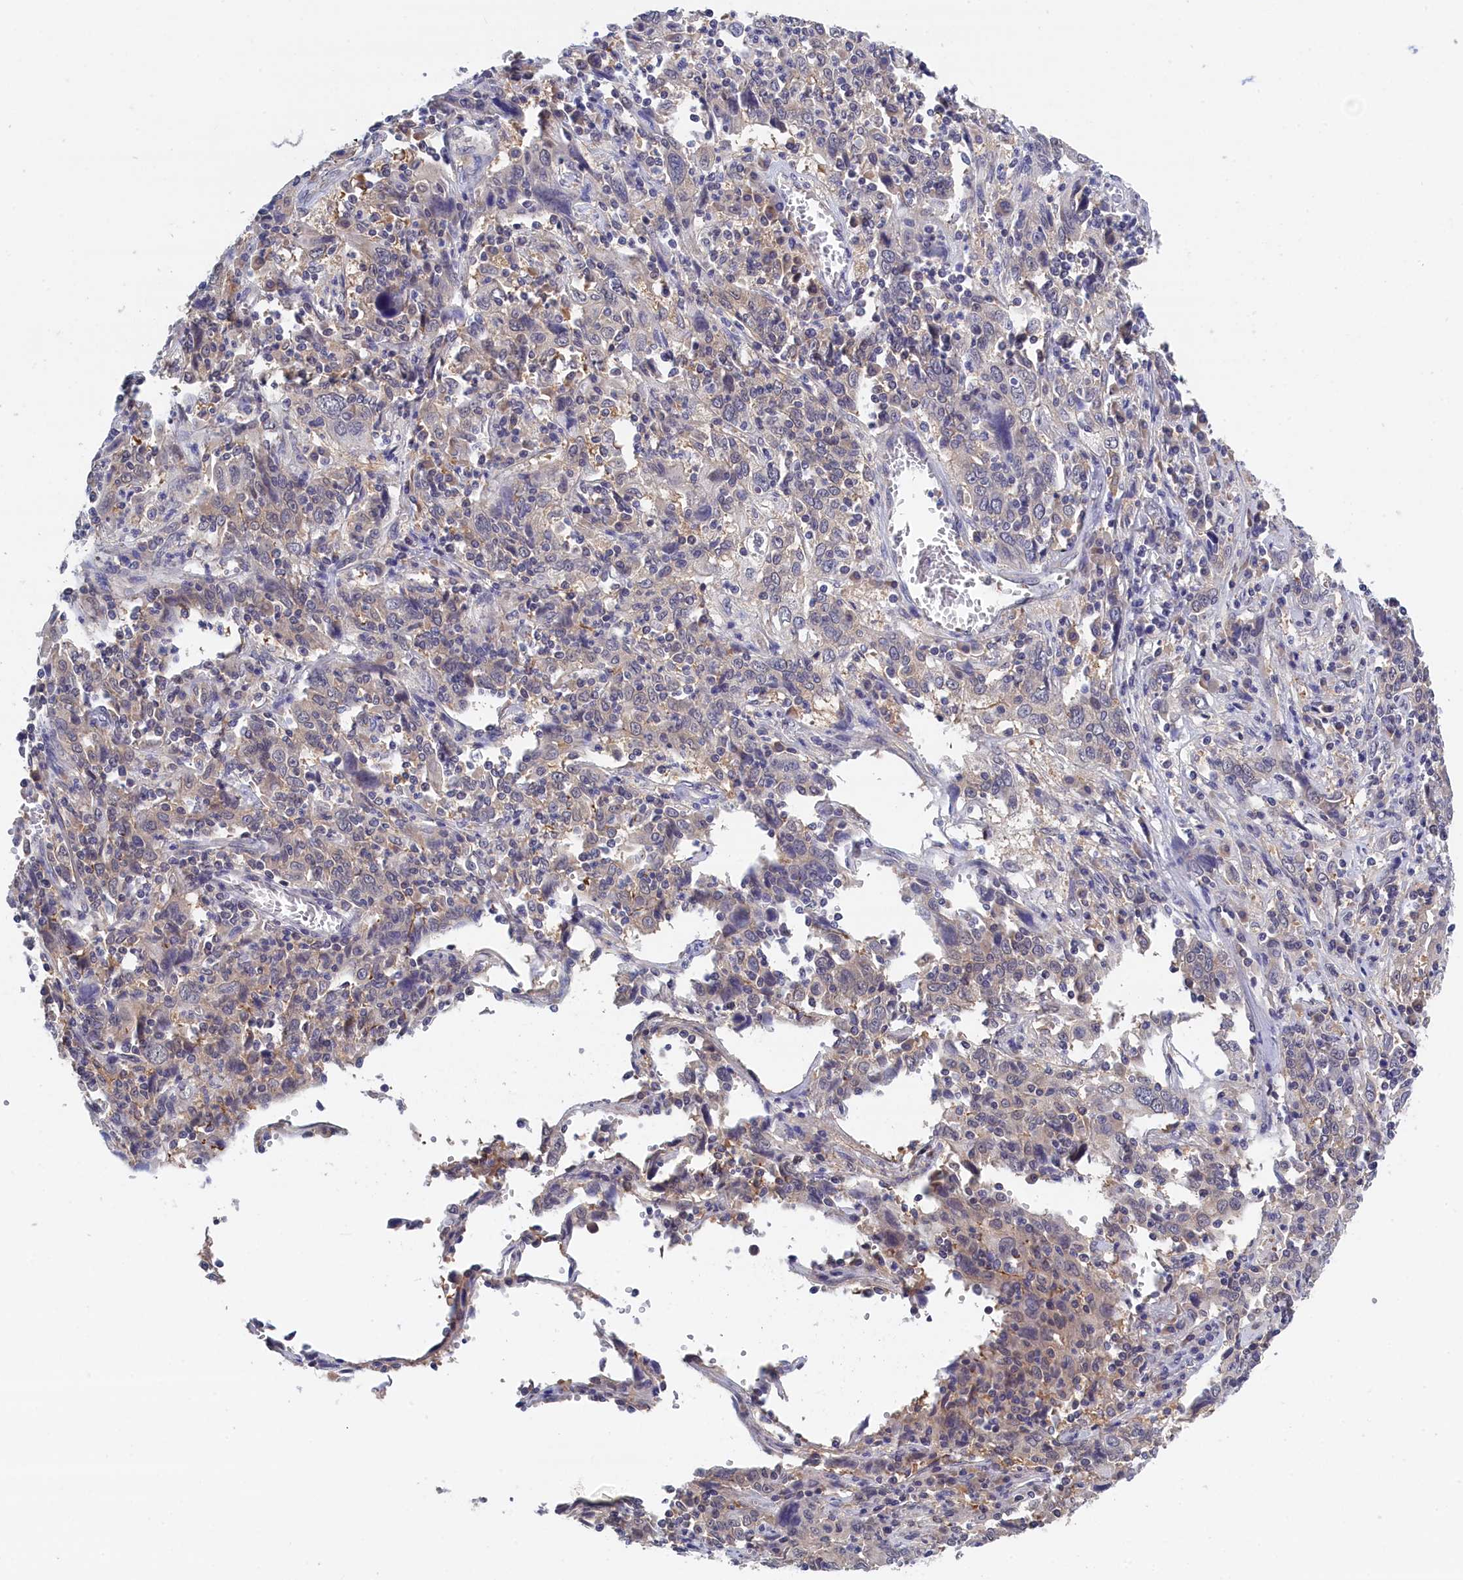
{"staining": {"intensity": "negative", "quantity": "none", "location": "none"}, "tissue": "cervical cancer", "cell_type": "Tumor cells", "image_type": "cancer", "snomed": [{"axis": "morphology", "description": "Squamous cell carcinoma, NOS"}, {"axis": "topography", "description": "Cervix"}], "caption": "Tumor cells are negative for brown protein staining in cervical cancer (squamous cell carcinoma).", "gene": "PGP", "patient": {"sex": "female", "age": 46}}